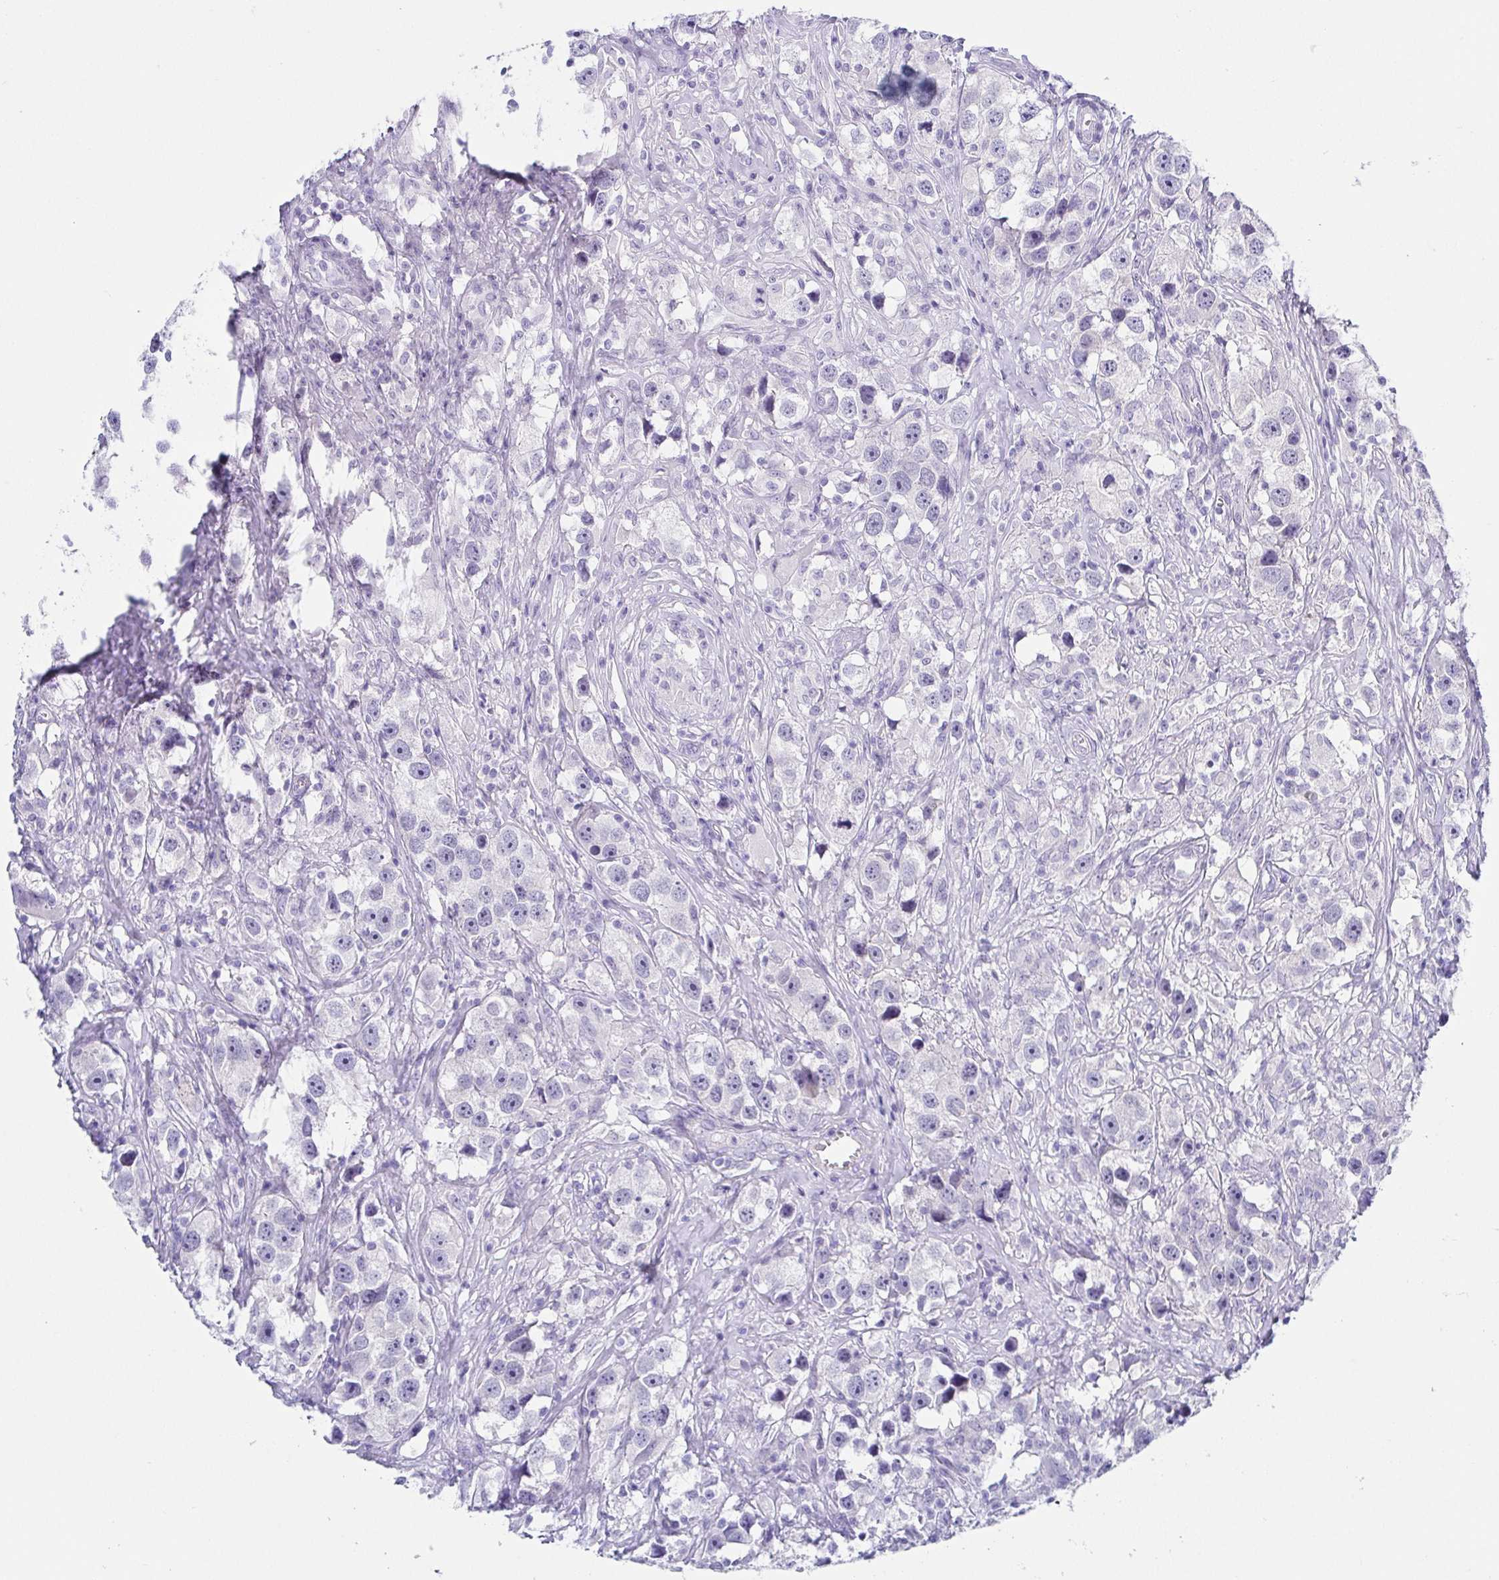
{"staining": {"intensity": "moderate", "quantity": "<25%", "location": "nuclear"}, "tissue": "testis cancer", "cell_type": "Tumor cells", "image_type": "cancer", "snomed": [{"axis": "morphology", "description": "Seminoma, NOS"}, {"axis": "topography", "description": "Testis"}], "caption": "A high-resolution image shows immunohistochemistry staining of testis cancer (seminoma), which demonstrates moderate nuclear staining in approximately <25% of tumor cells.", "gene": "HTR2A", "patient": {"sex": "male", "age": 49}}